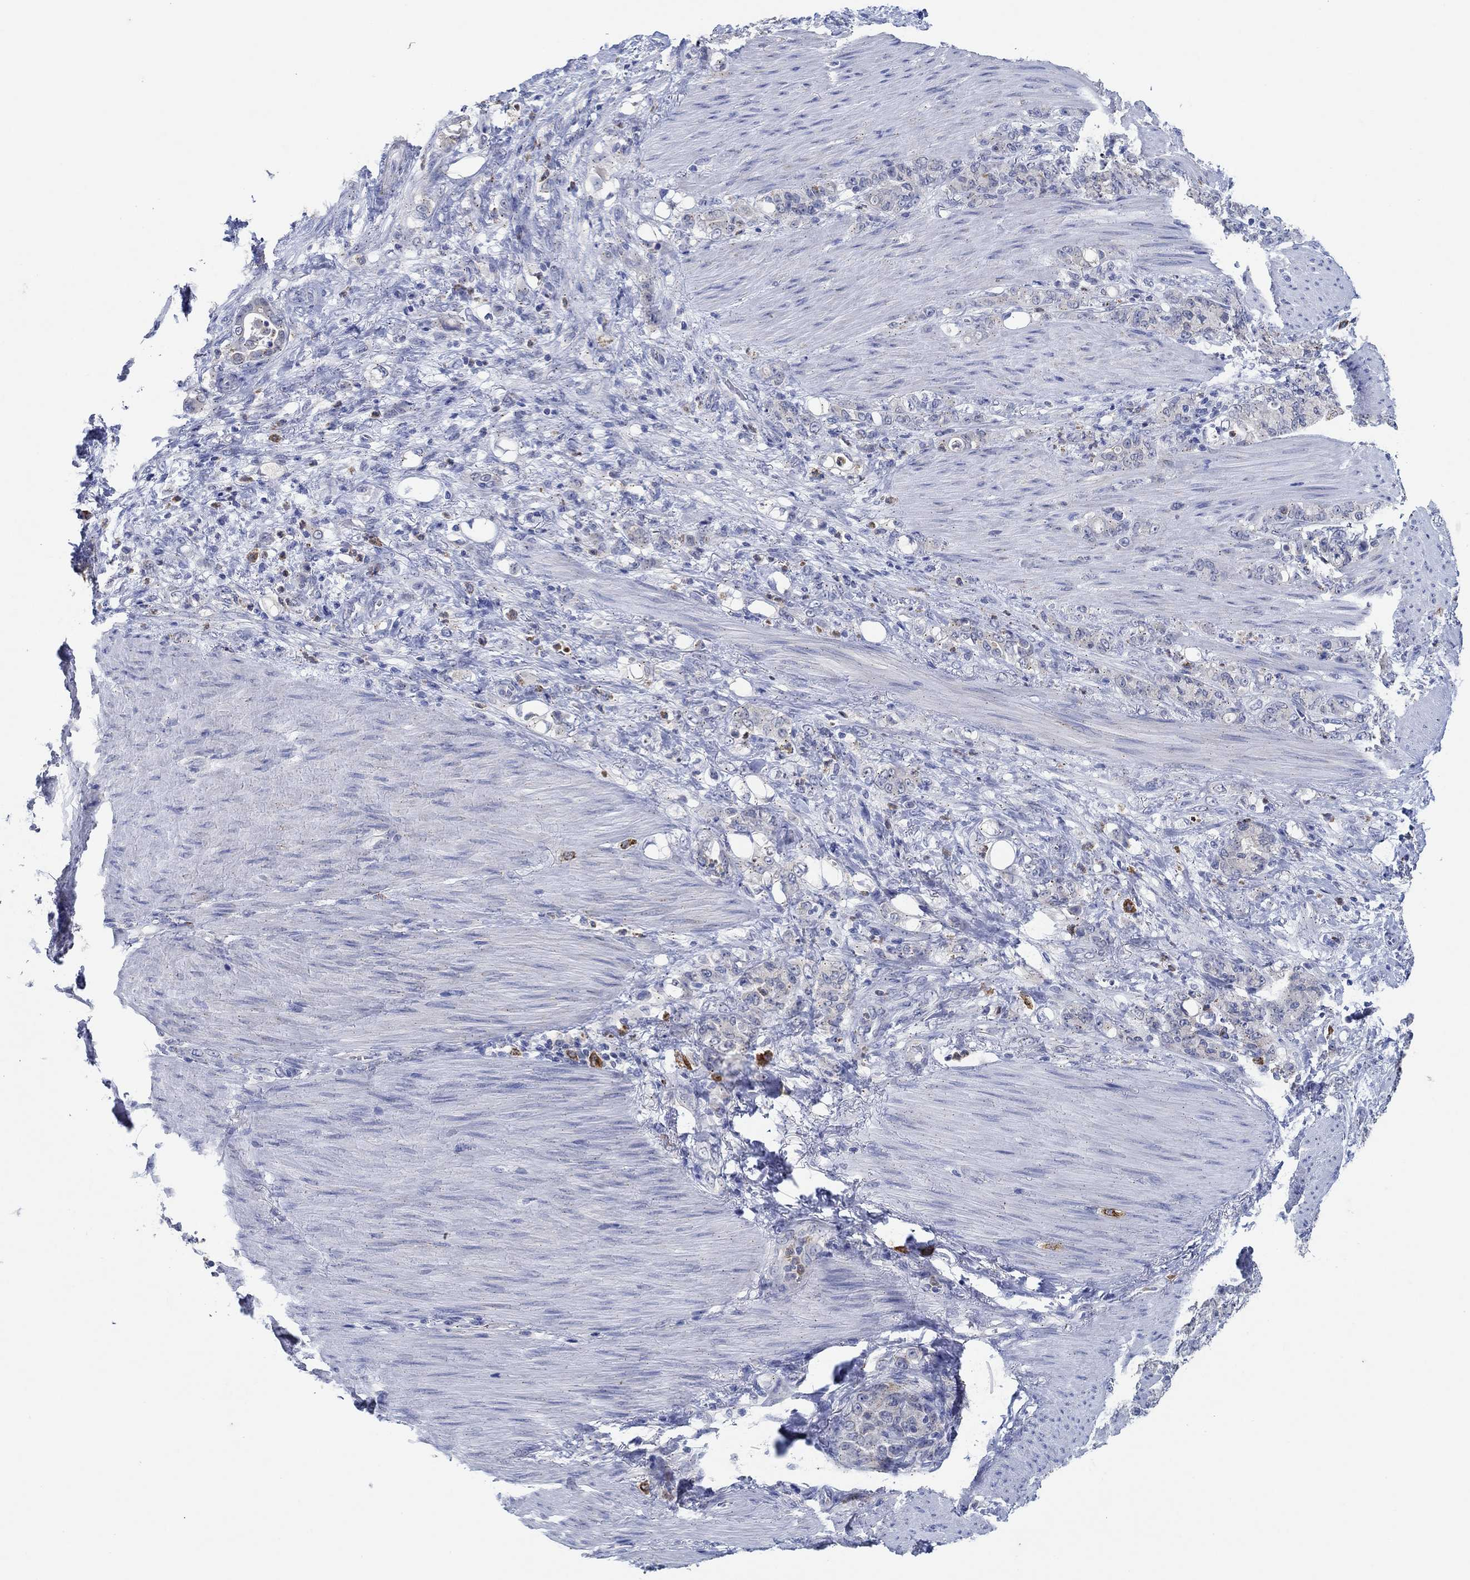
{"staining": {"intensity": "negative", "quantity": "none", "location": "none"}, "tissue": "stomach cancer", "cell_type": "Tumor cells", "image_type": "cancer", "snomed": [{"axis": "morphology", "description": "Normal tissue, NOS"}, {"axis": "morphology", "description": "Adenocarcinoma, NOS"}, {"axis": "topography", "description": "Stomach"}], "caption": "DAB immunohistochemical staining of stomach cancer (adenocarcinoma) reveals no significant expression in tumor cells.", "gene": "CPM", "patient": {"sex": "female", "age": 79}}